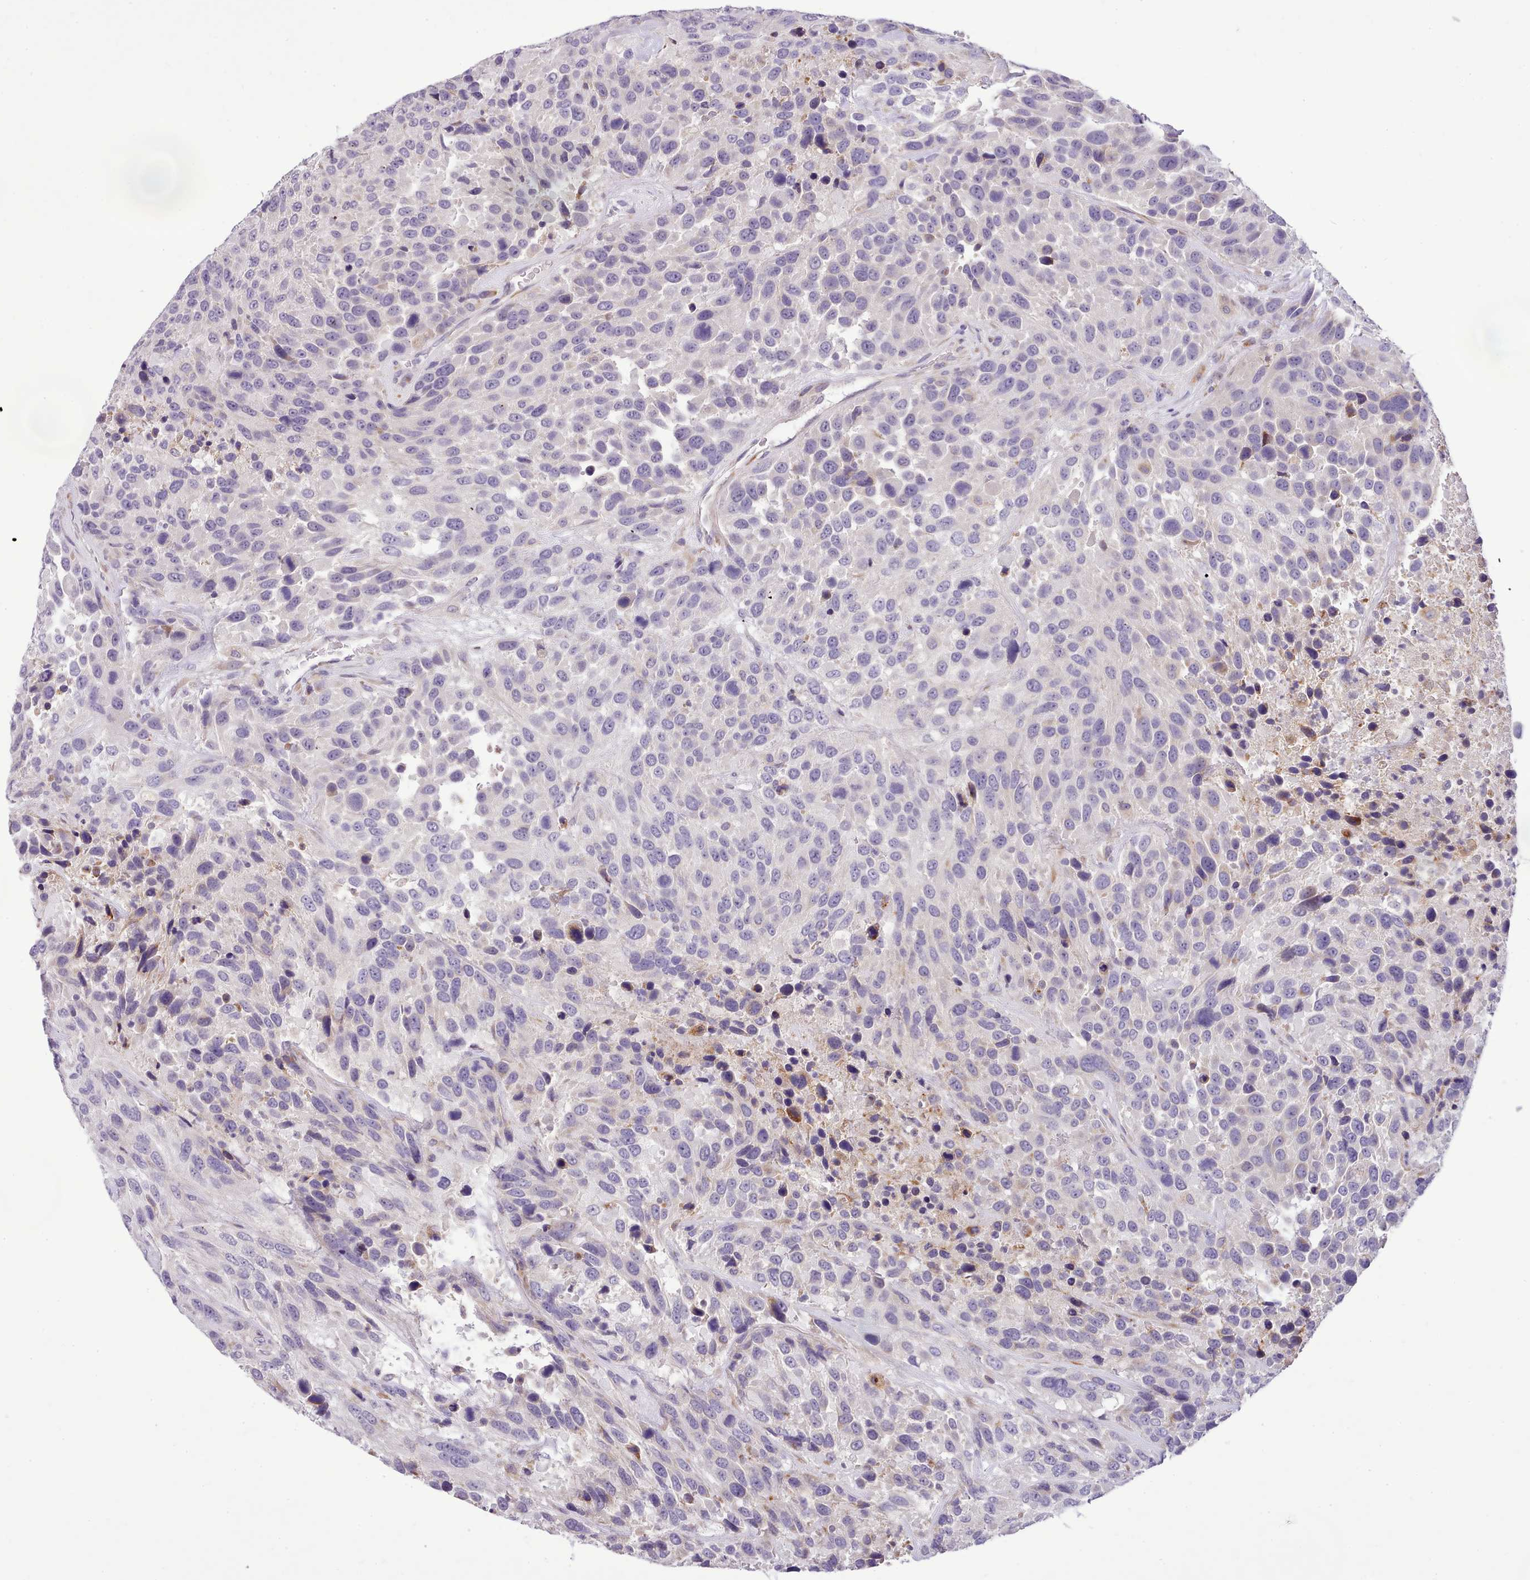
{"staining": {"intensity": "negative", "quantity": "none", "location": "none"}, "tissue": "urothelial cancer", "cell_type": "Tumor cells", "image_type": "cancer", "snomed": [{"axis": "morphology", "description": "Urothelial carcinoma, High grade"}, {"axis": "topography", "description": "Urinary bladder"}], "caption": "IHC of human urothelial cancer shows no expression in tumor cells. (Brightfield microscopy of DAB (3,3'-diaminobenzidine) immunohistochemistry at high magnification).", "gene": "FAM83E", "patient": {"sex": "female", "age": 70}}